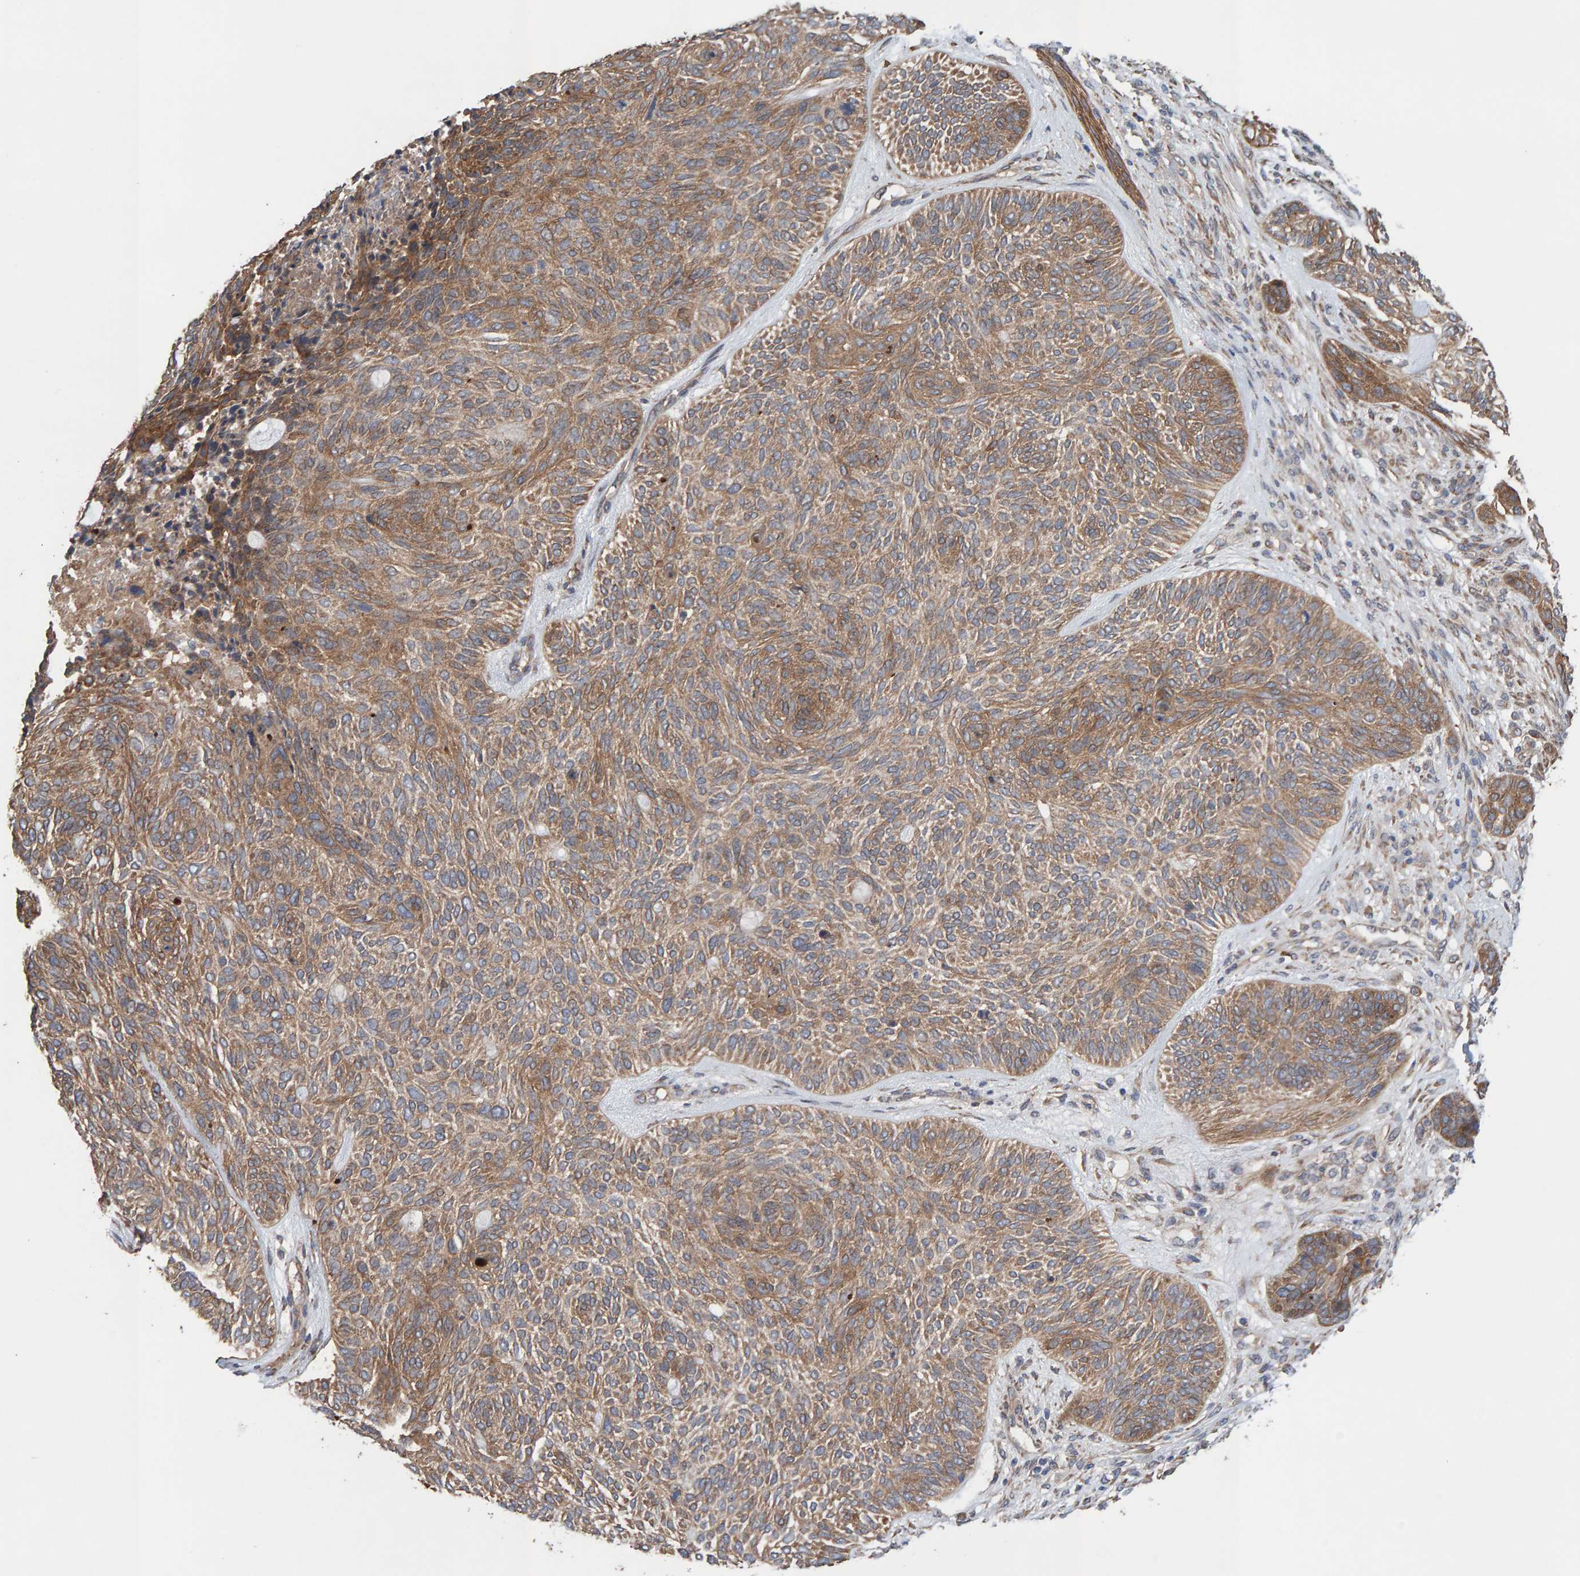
{"staining": {"intensity": "moderate", "quantity": ">75%", "location": "cytoplasmic/membranous"}, "tissue": "skin cancer", "cell_type": "Tumor cells", "image_type": "cancer", "snomed": [{"axis": "morphology", "description": "Basal cell carcinoma"}, {"axis": "topography", "description": "Skin"}], "caption": "IHC staining of skin cancer (basal cell carcinoma), which shows medium levels of moderate cytoplasmic/membranous positivity in approximately >75% of tumor cells indicating moderate cytoplasmic/membranous protein expression. The staining was performed using DAB (brown) for protein detection and nuclei were counterstained in hematoxylin (blue).", "gene": "LRSAM1", "patient": {"sex": "male", "age": 55}}